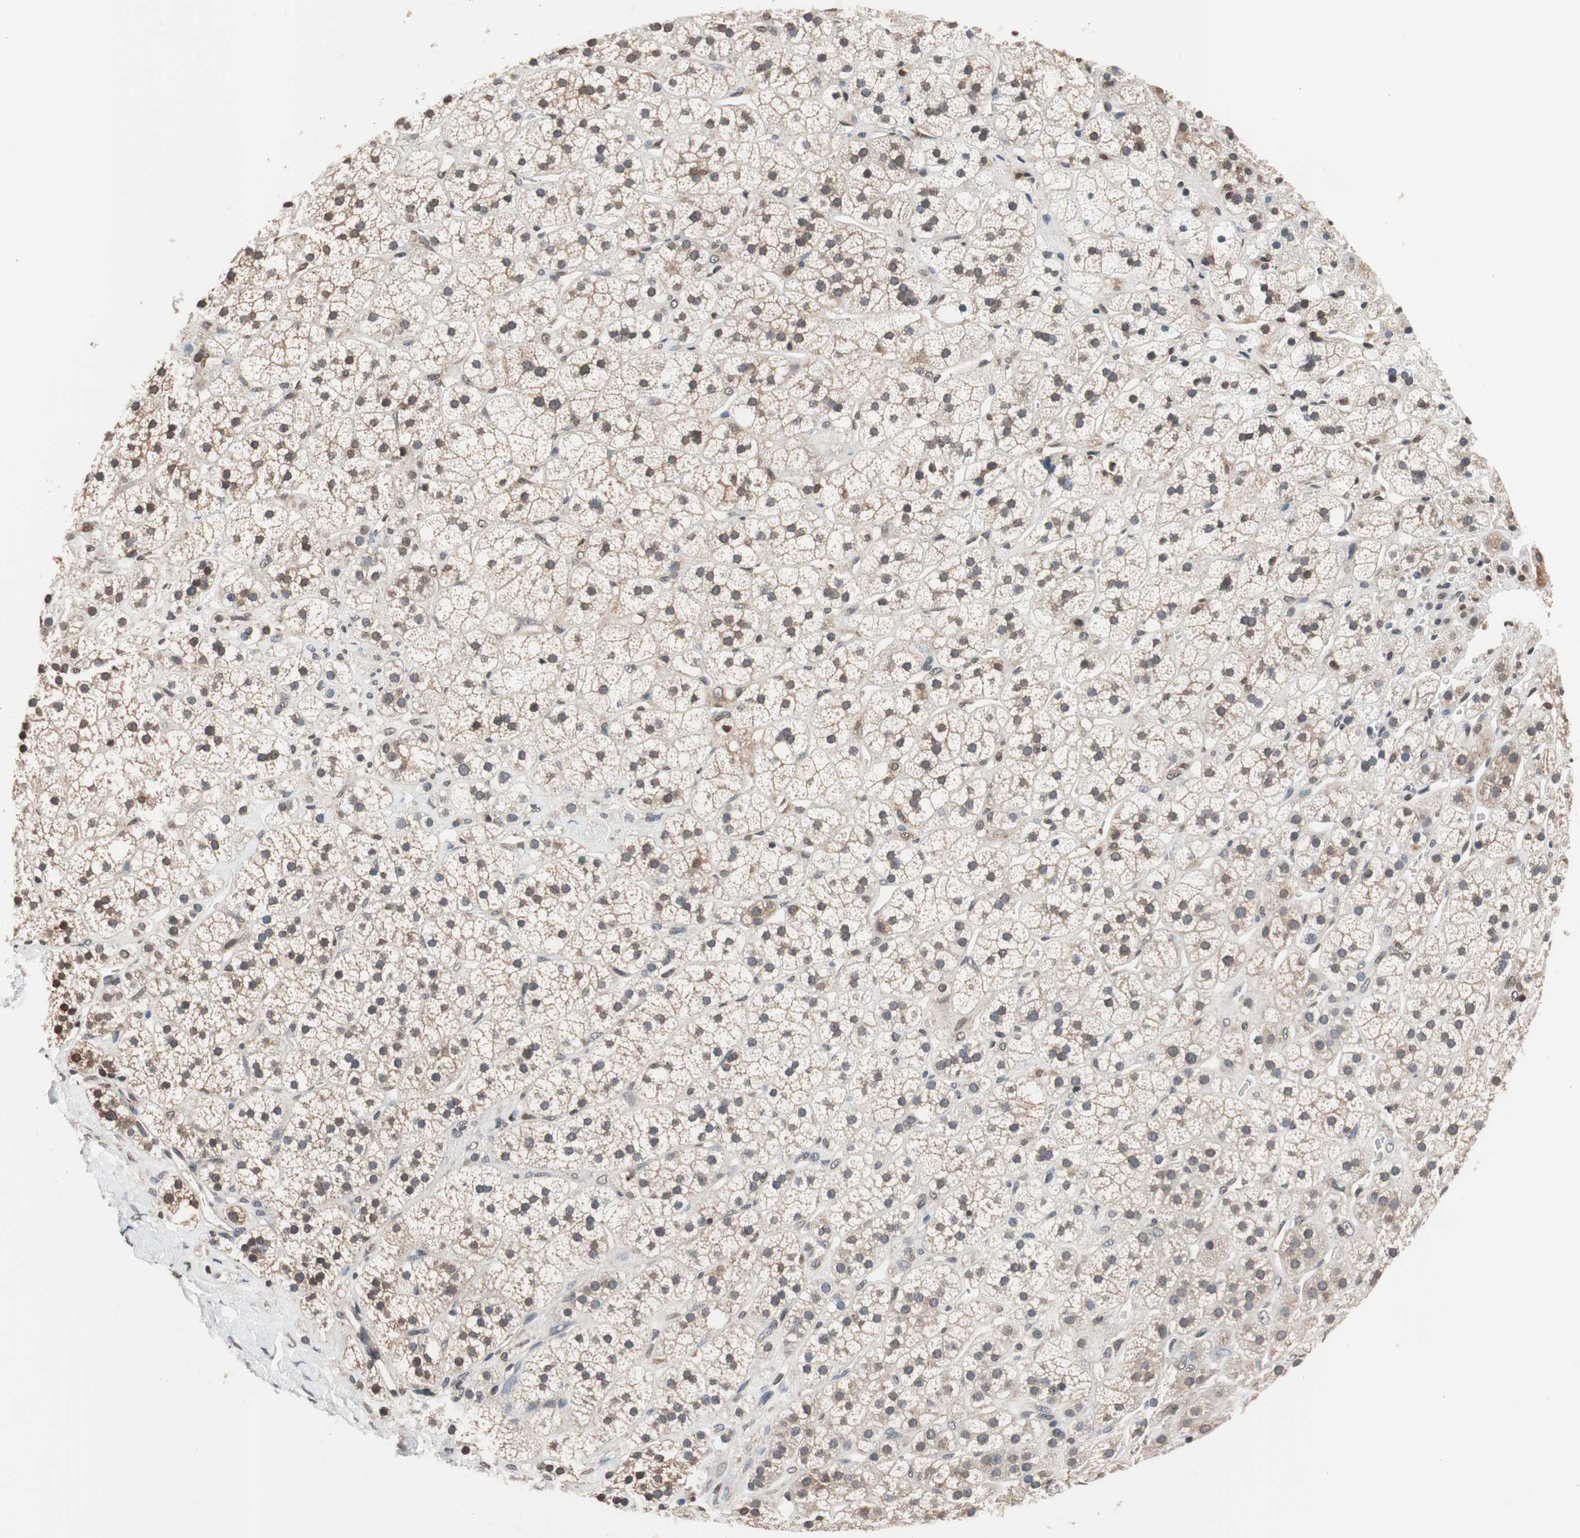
{"staining": {"intensity": "moderate", "quantity": ">75%", "location": "cytoplasmic/membranous"}, "tissue": "adrenal gland", "cell_type": "Glandular cells", "image_type": "normal", "snomed": [{"axis": "morphology", "description": "Normal tissue, NOS"}, {"axis": "topography", "description": "Adrenal gland"}], "caption": "IHC staining of benign adrenal gland, which shows medium levels of moderate cytoplasmic/membranous expression in approximately >75% of glandular cells indicating moderate cytoplasmic/membranous protein expression. The staining was performed using DAB (brown) for protein detection and nuclei were counterstained in hematoxylin (blue).", "gene": "GCLC", "patient": {"sex": "male", "age": 56}}